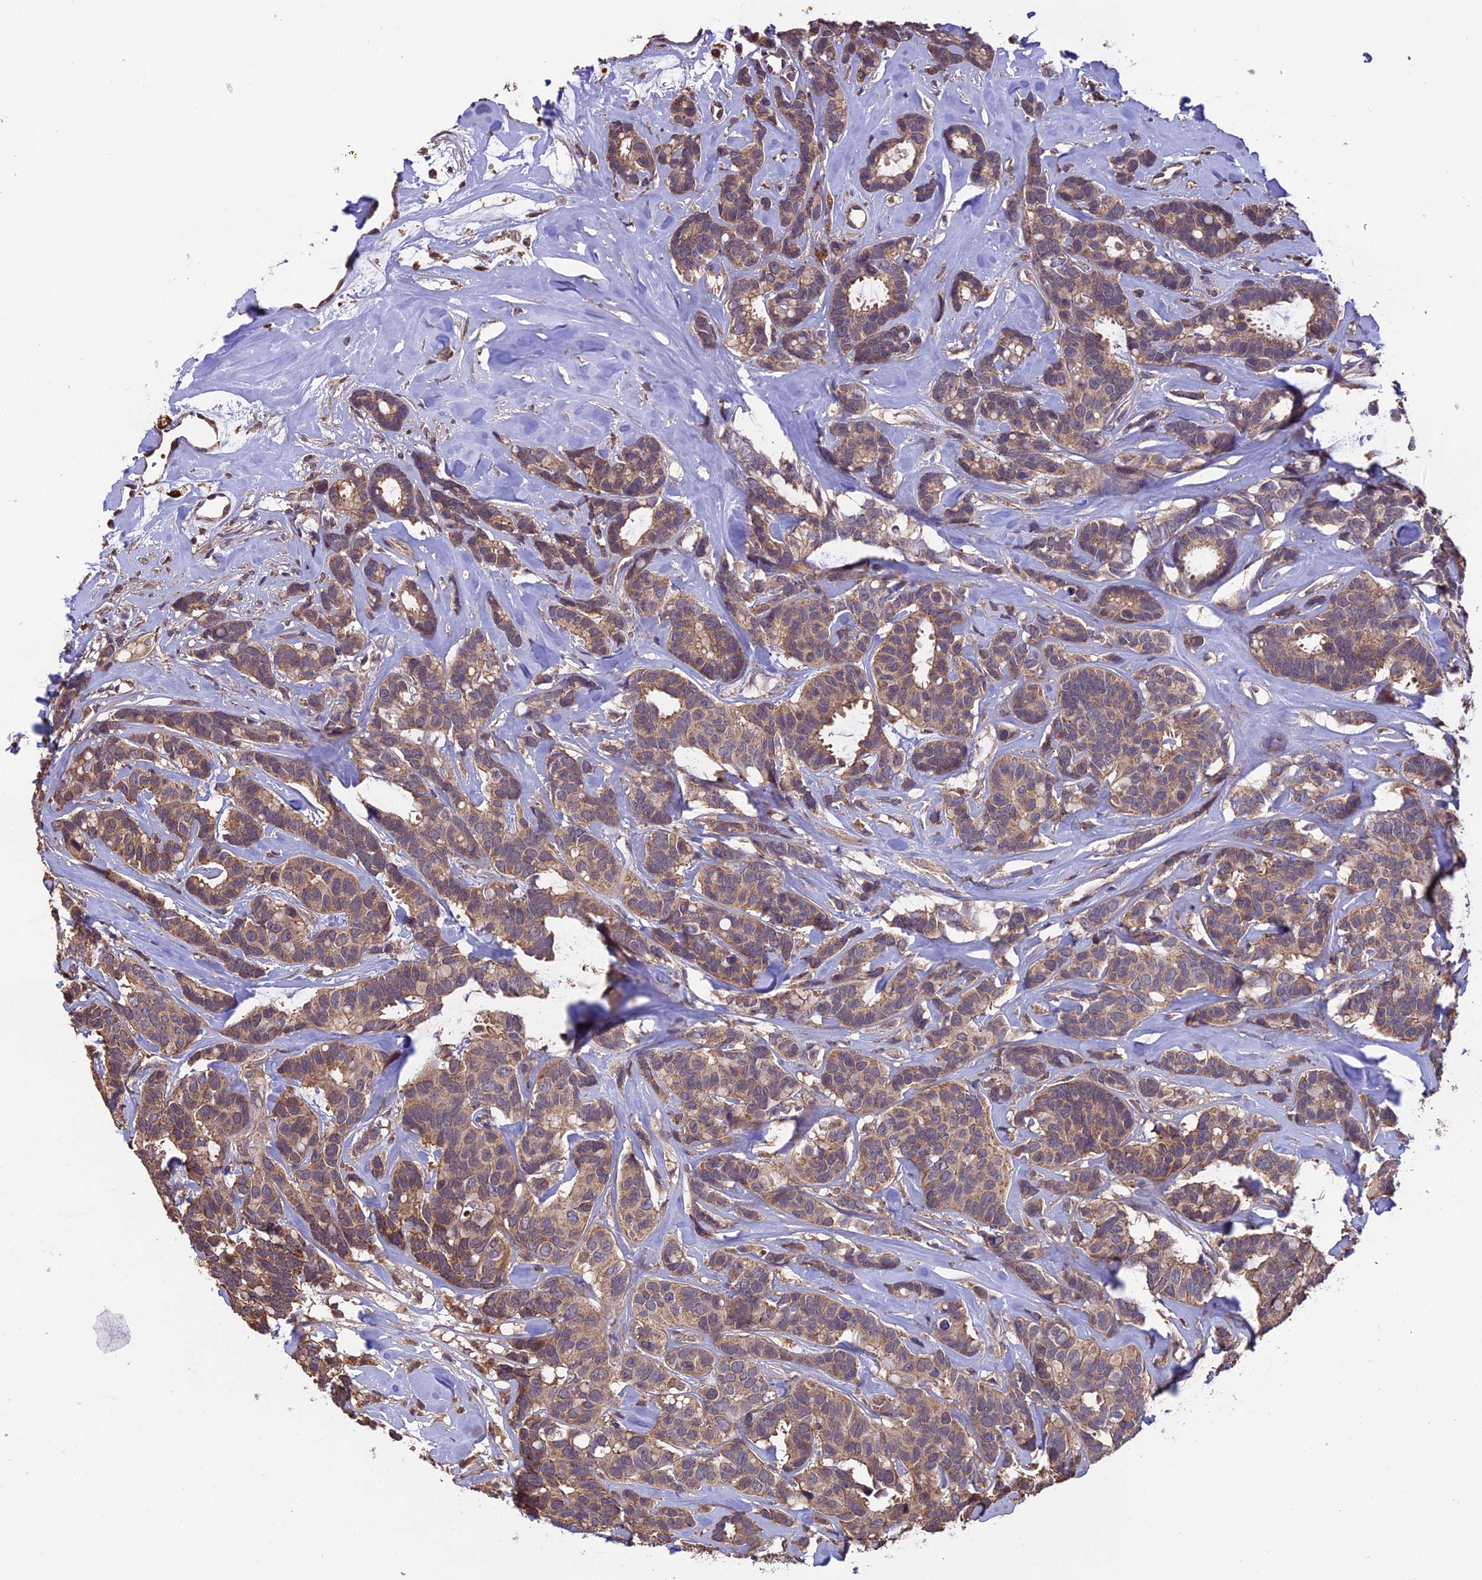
{"staining": {"intensity": "moderate", "quantity": ">75%", "location": "cytoplasmic/membranous"}, "tissue": "breast cancer", "cell_type": "Tumor cells", "image_type": "cancer", "snomed": [{"axis": "morphology", "description": "Duct carcinoma"}, {"axis": "topography", "description": "Breast"}], "caption": "Immunohistochemistry photomicrograph of invasive ductal carcinoma (breast) stained for a protein (brown), which reveals medium levels of moderate cytoplasmic/membranous expression in about >75% of tumor cells.", "gene": "PKD2L2", "patient": {"sex": "female", "age": 87}}